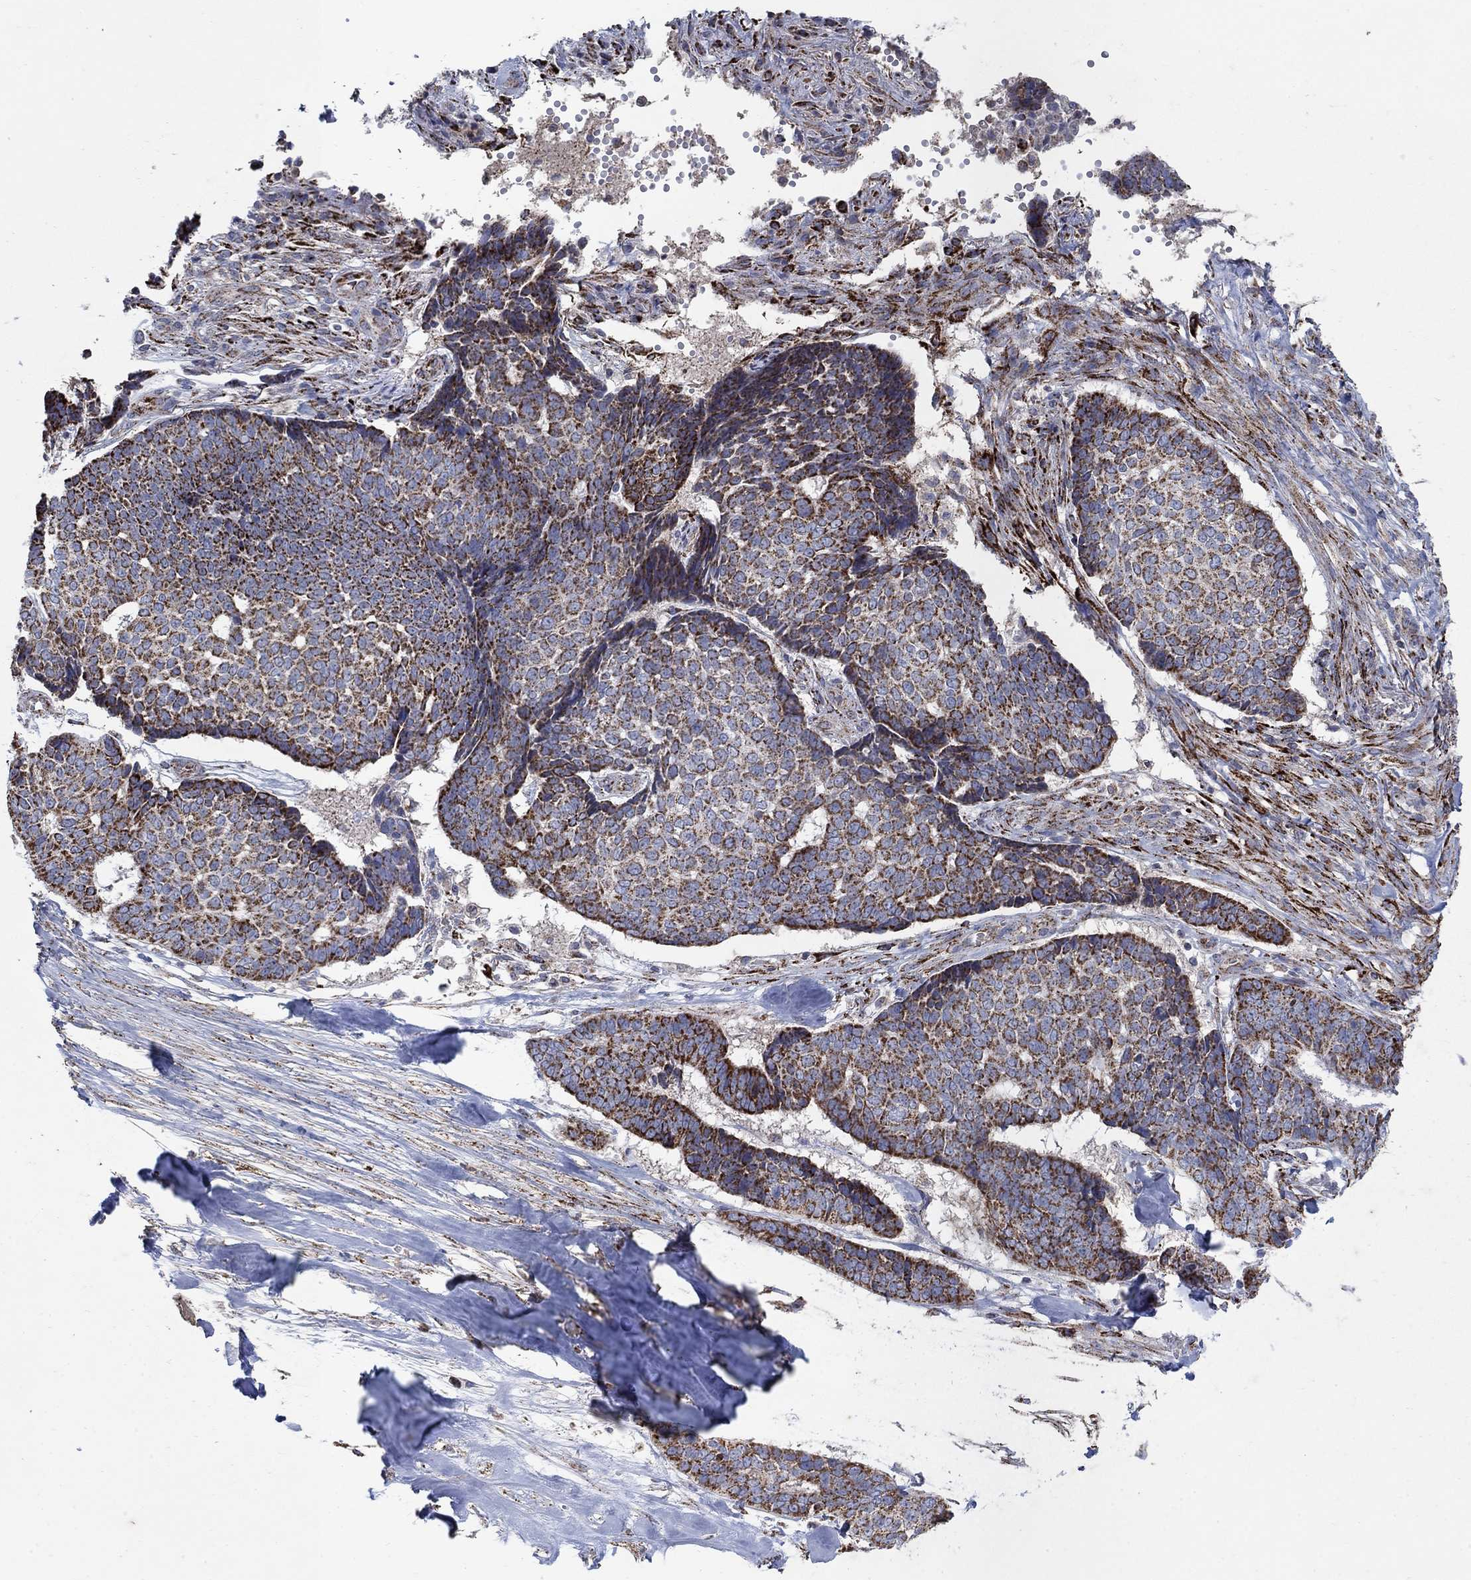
{"staining": {"intensity": "strong", "quantity": "25%-75%", "location": "cytoplasmic/membranous"}, "tissue": "skin cancer", "cell_type": "Tumor cells", "image_type": "cancer", "snomed": [{"axis": "morphology", "description": "Basal cell carcinoma"}, {"axis": "topography", "description": "Skin"}], "caption": "A brown stain shows strong cytoplasmic/membranous positivity of a protein in basal cell carcinoma (skin) tumor cells.", "gene": "PNPLA2", "patient": {"sex": "male", "age": 86}}